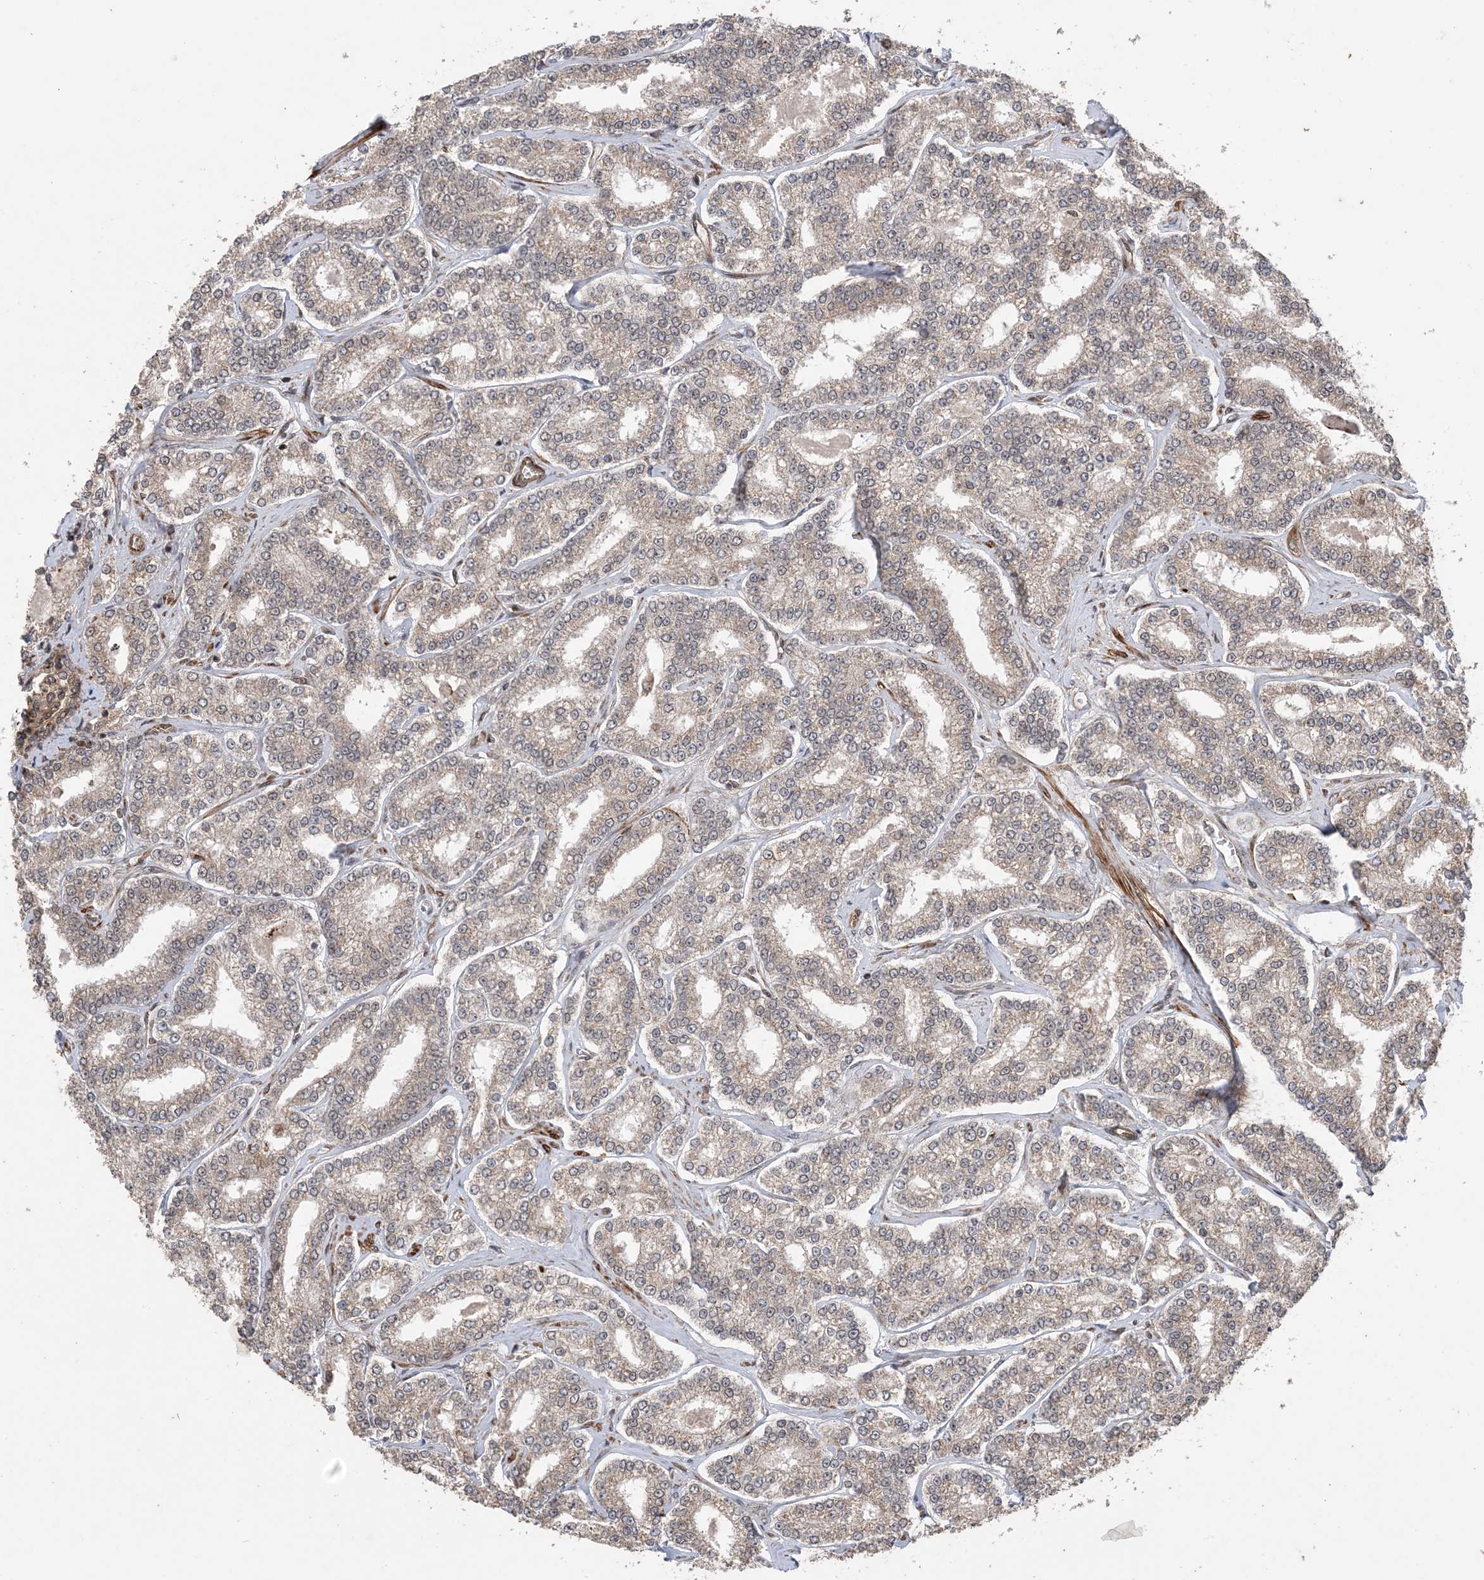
{"staining": {"intensity": "weak", "quantity": "<25%", "location": "cytoplasmic/membranous"}, "tissue": "prostate cancer", "cell_type": "Tumor cells", "image_type": "cancer", "snomed": [{"axis": "morphology", "description": "Normal tissue, NOS"}, {"axis": "morphology", "description": "Adenocarcinoma, High grade"}, {"axis": "topography", "description": "Prostate"}], "caption": "Immunohistochemistry micrograph of neoplastic tissue: high-grade adenocarcinoma (prostate) stained with DAB demonstrates no significant protein positivity in tumor cells.", "gene": "ZNF511", "patient": {"sex": "male", "age": 83}}